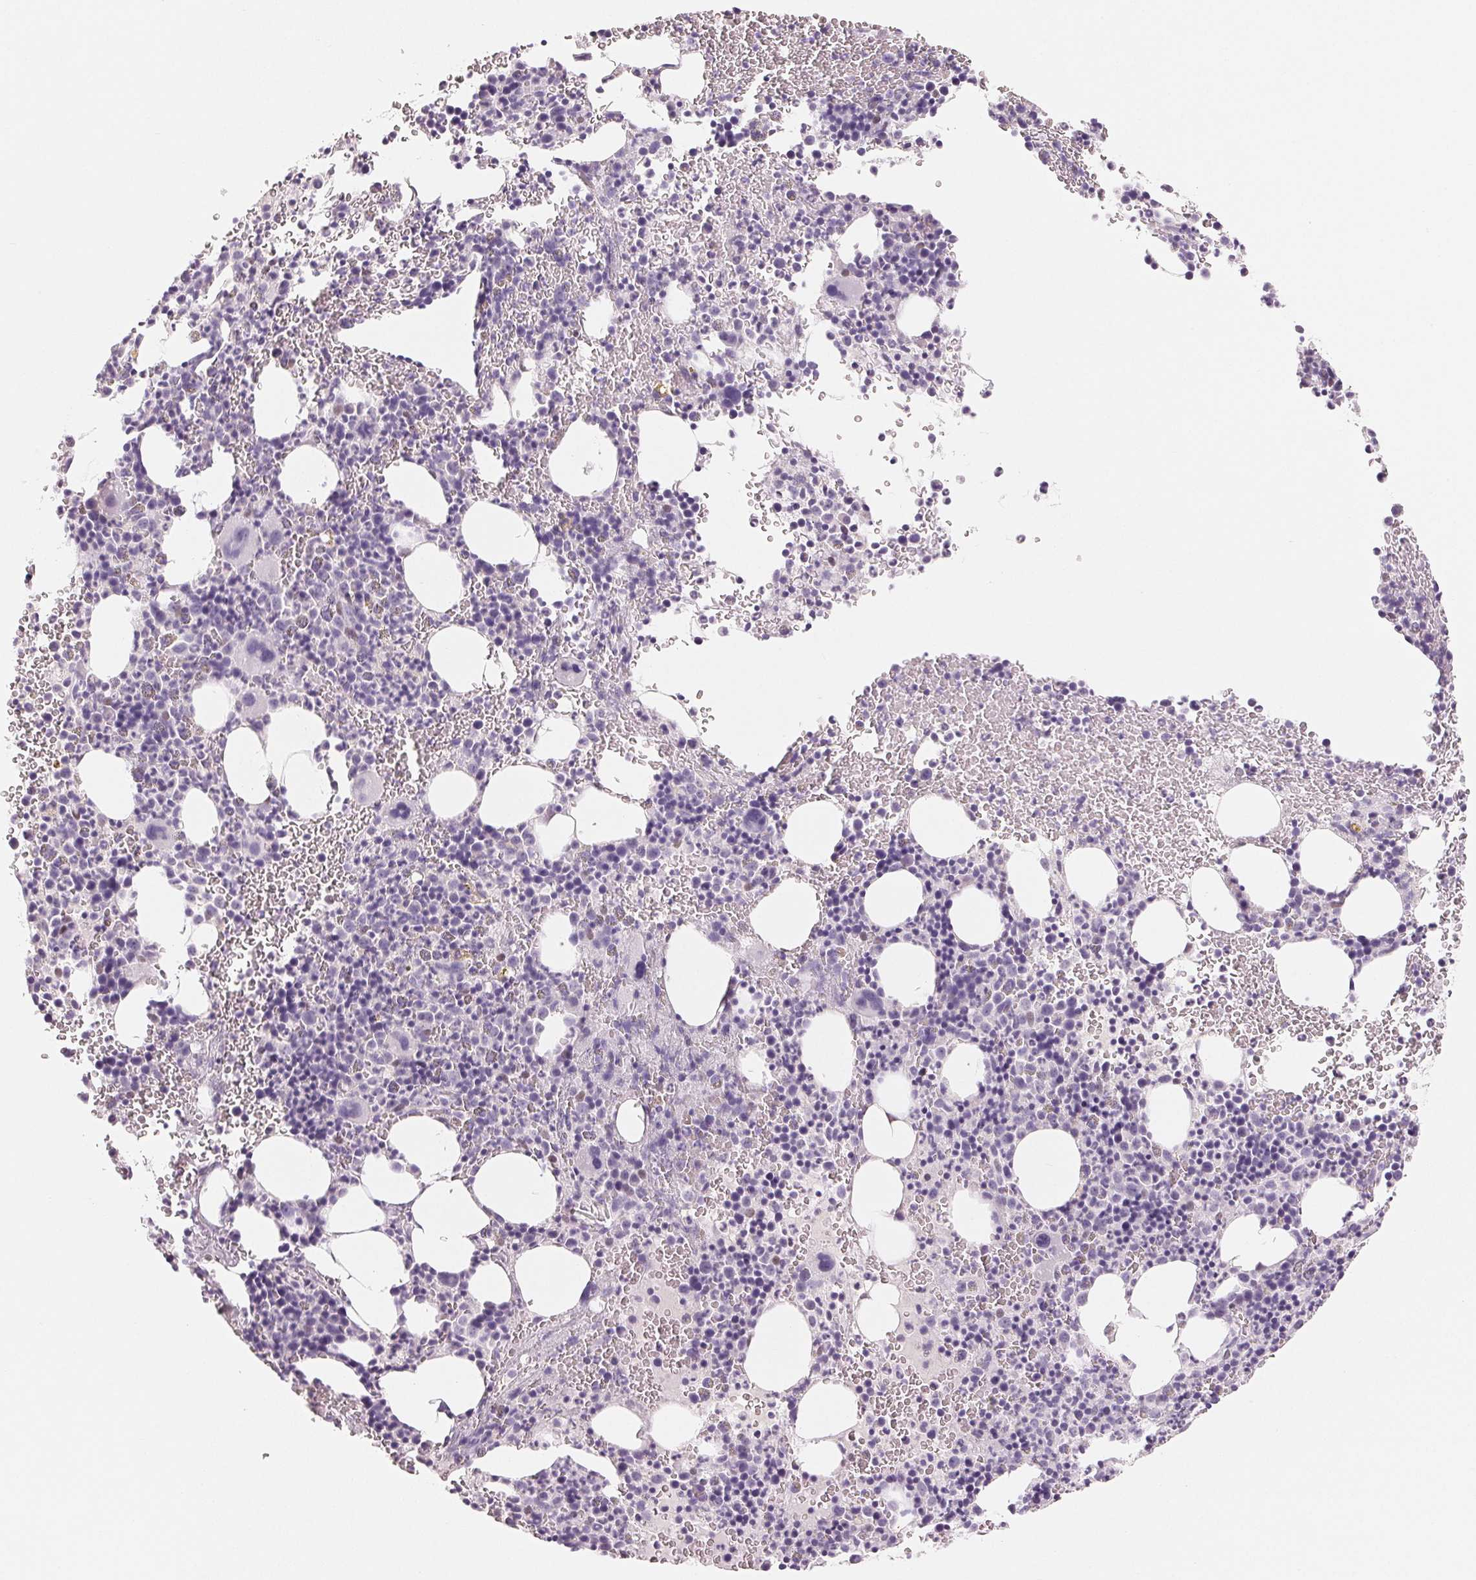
{"staining": {"intensity": "negative", "quantity": "none", "location": "none"}, "tissue": "bone marrow", "cell_type": "Hematopoietic cells", "image_type": "normal", "snomed": [{"axis": "morphology", "description": "Normal tissue, NOS"}, {"axis": "topography", "description": "Bone marrow"}], "caption": "A histopathology image of human bone marrow is negative for staining in hematopoietic cells. (Brightfield microscopy of DAB immunohistochemistry (IHC) at high magnification).", "gene": "SMARCD3", "patient": {"sex": "male", "age": 63}}